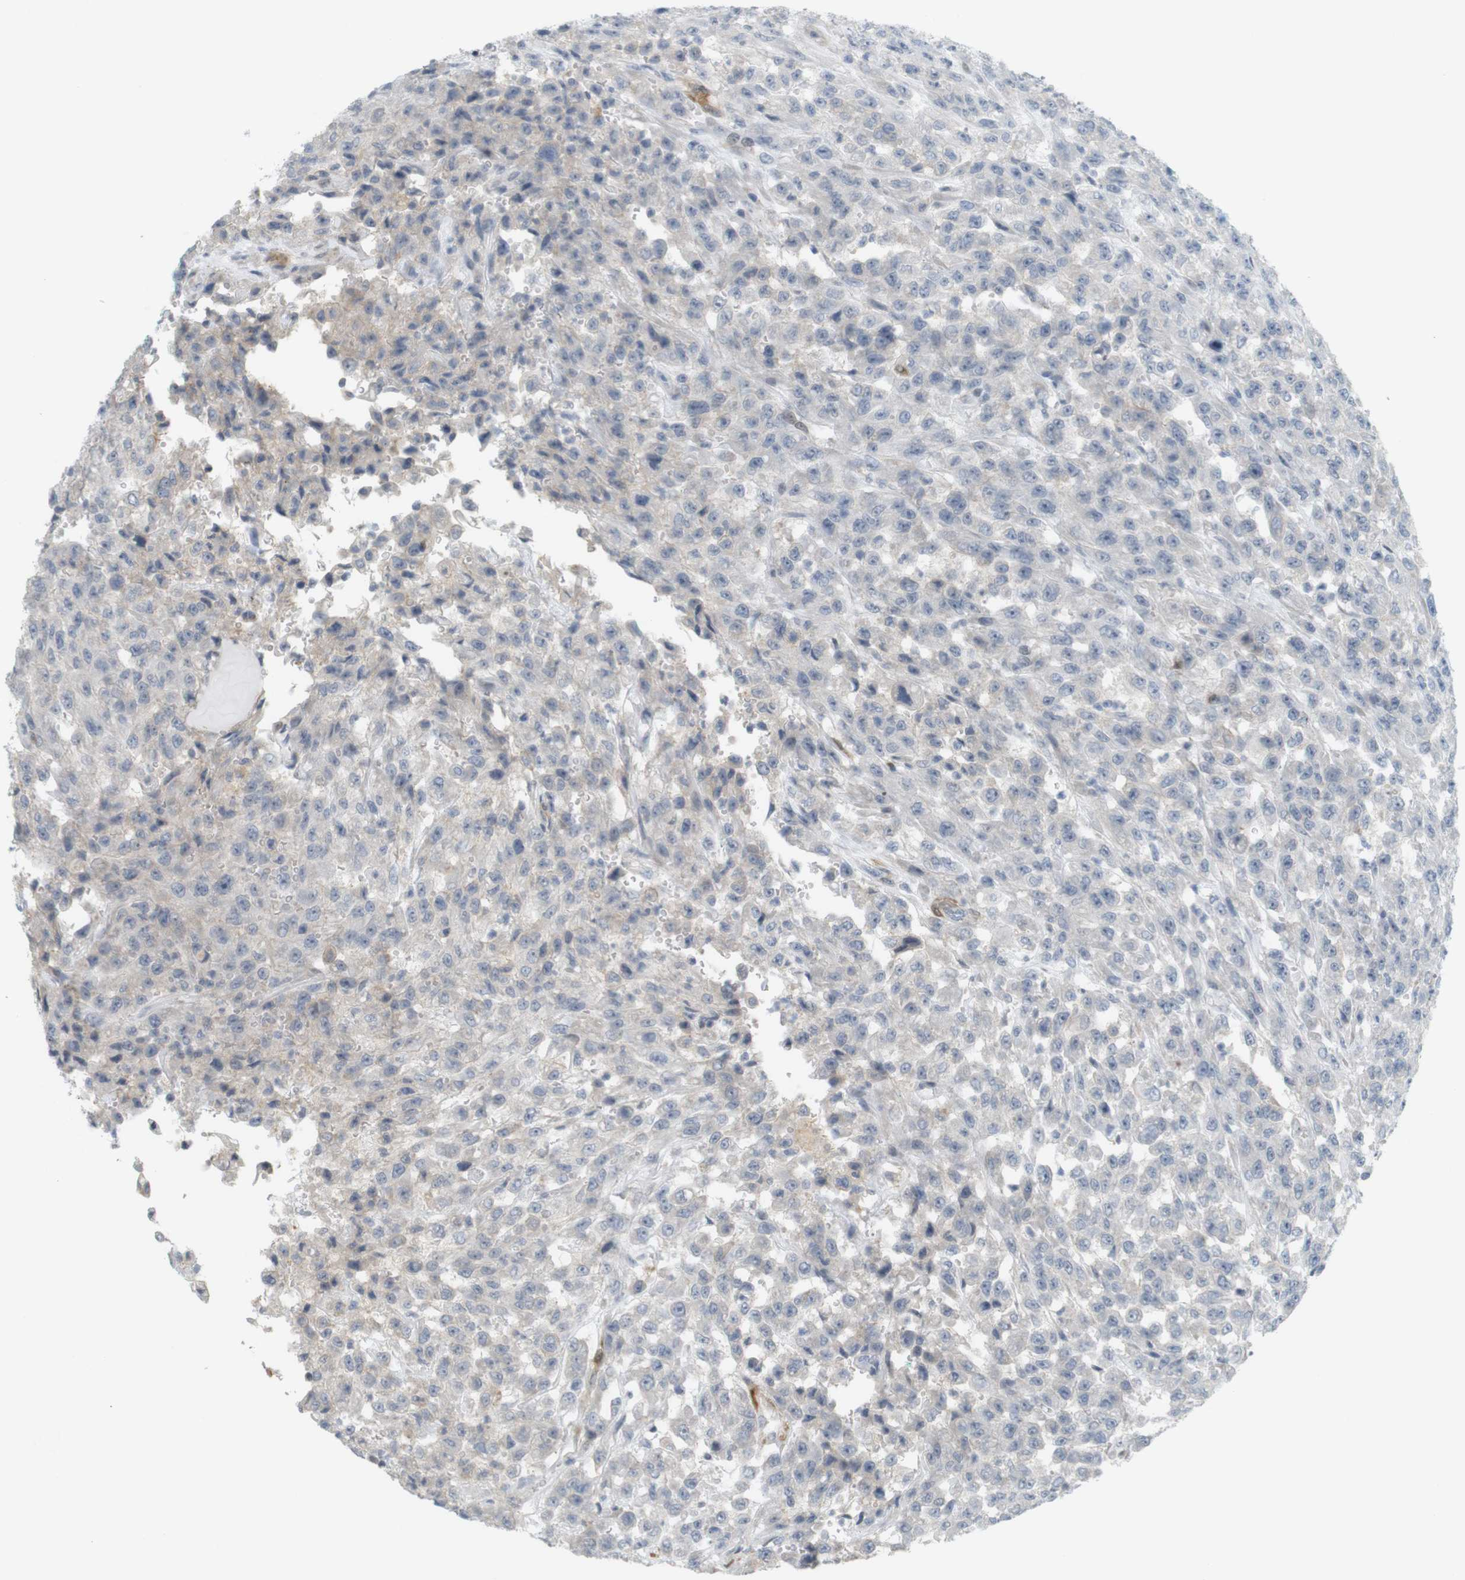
{"staining": {"intensity": "negative", "quantity": "none", "location": "none"}, "tissue": "urothelial cancer", "cell_type": "Tumor cells", "image_type": "cancer", "snomed": [{"axis": "morphology", "description": "Urothelial carcinoma, High grade"}, {"axis": "topography", "description": "Urinary bladder"}], "caption": "A photomicrograph of high-grade urothelial carcinoma stained for a protein displays no brown staining in tumor cells.", "gene": "PPP1R14A", "patient": {"sex": "male", "age": 46}}